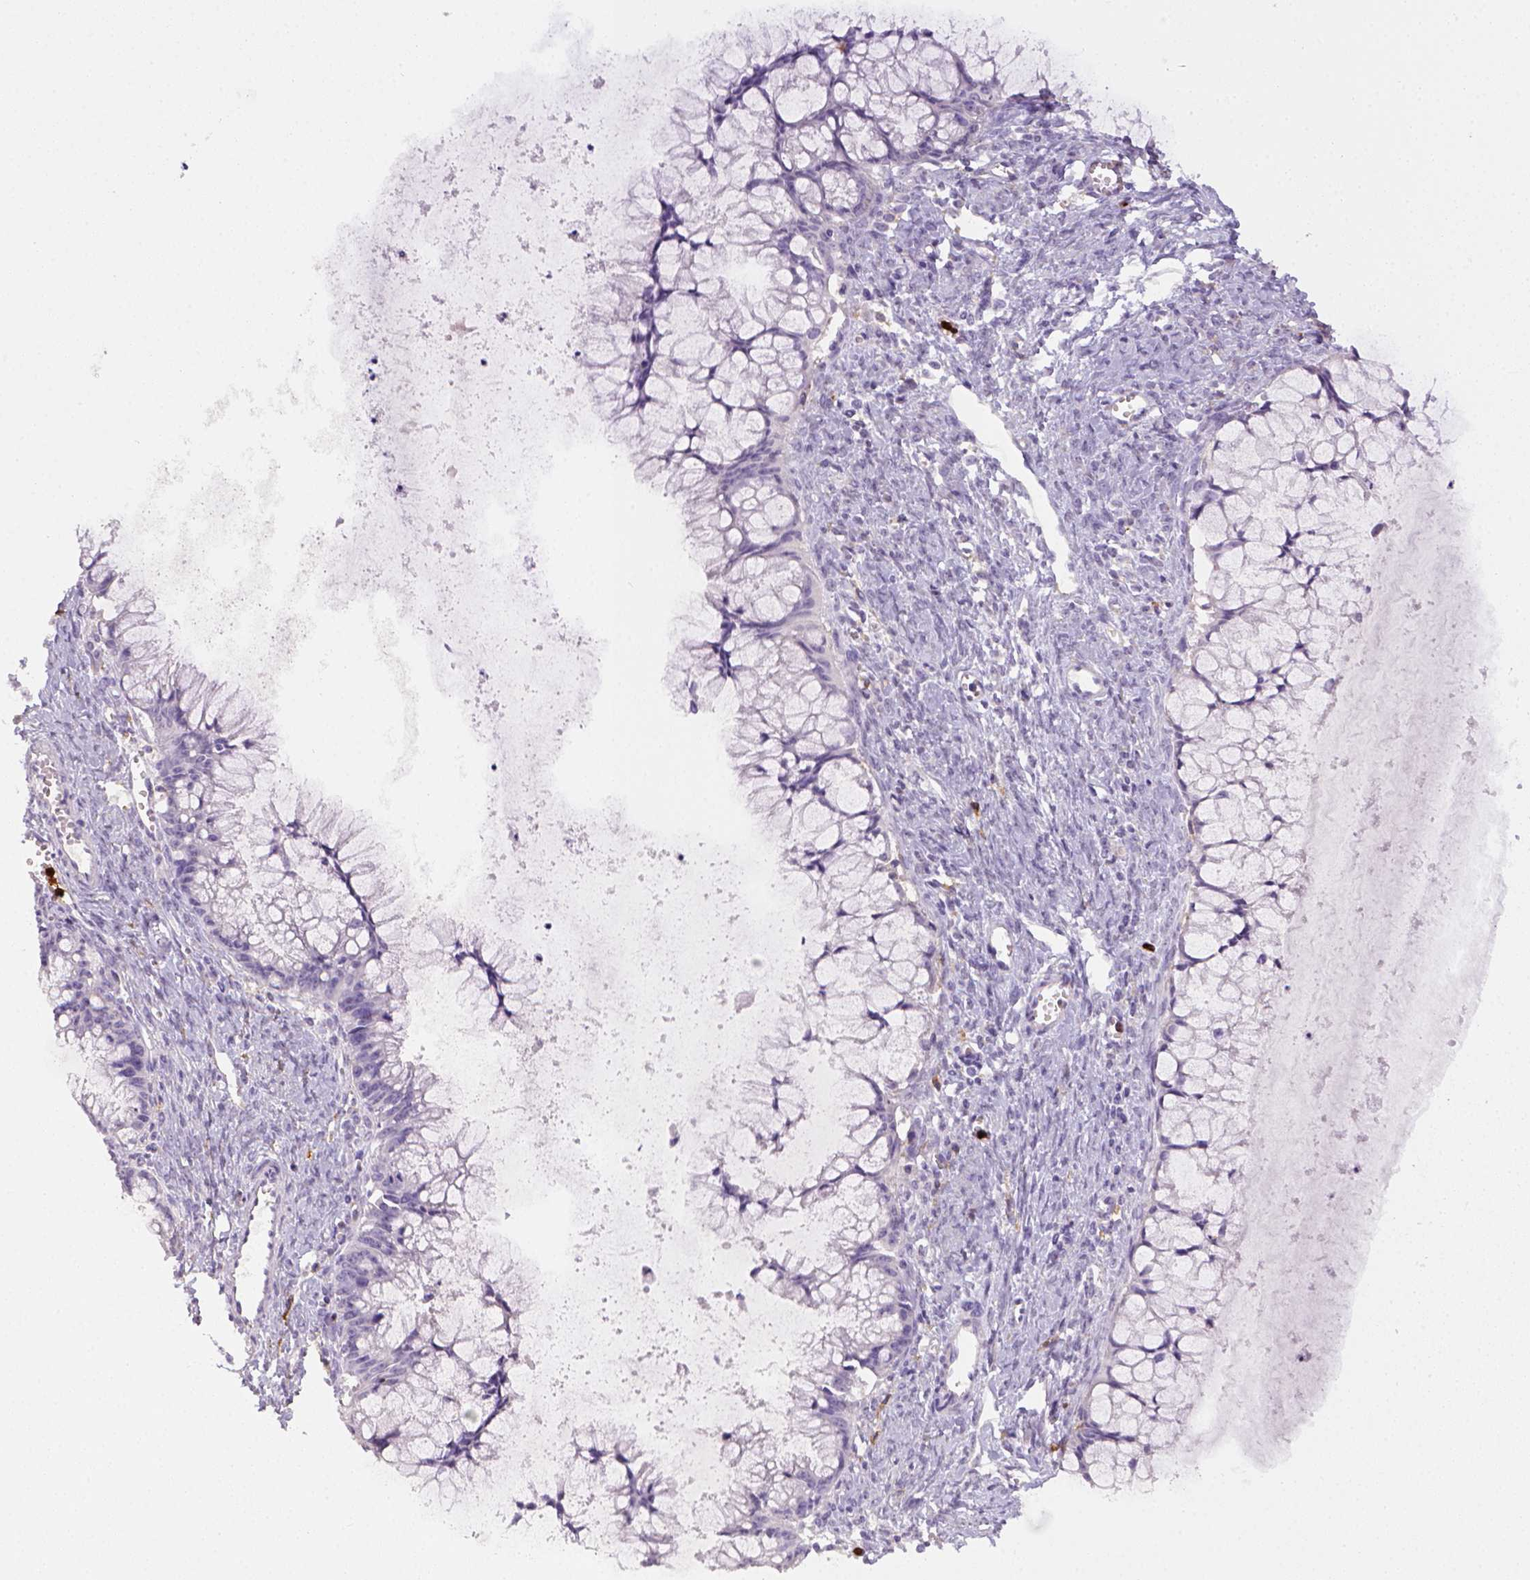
{"staining": {"intensity": "negative", "quantity": "none", "location": "none"}, "tissue": "ovarian cancer", "cell_type": "Tumor cells", "image_type": "cancer", "snomed": [{"axis": "morphology", "description": "Cystadenocarcinoma, mucinous, NOS"}, {"axis": "topography", "description": "Ovary"}], "caption": "Tumor cells are negative for brown protein staining in ovarian cancer (mucinous cystadenocarcinoma).", "gene": "ITGAM", "patient": {"sex": "female", "age": 41}}